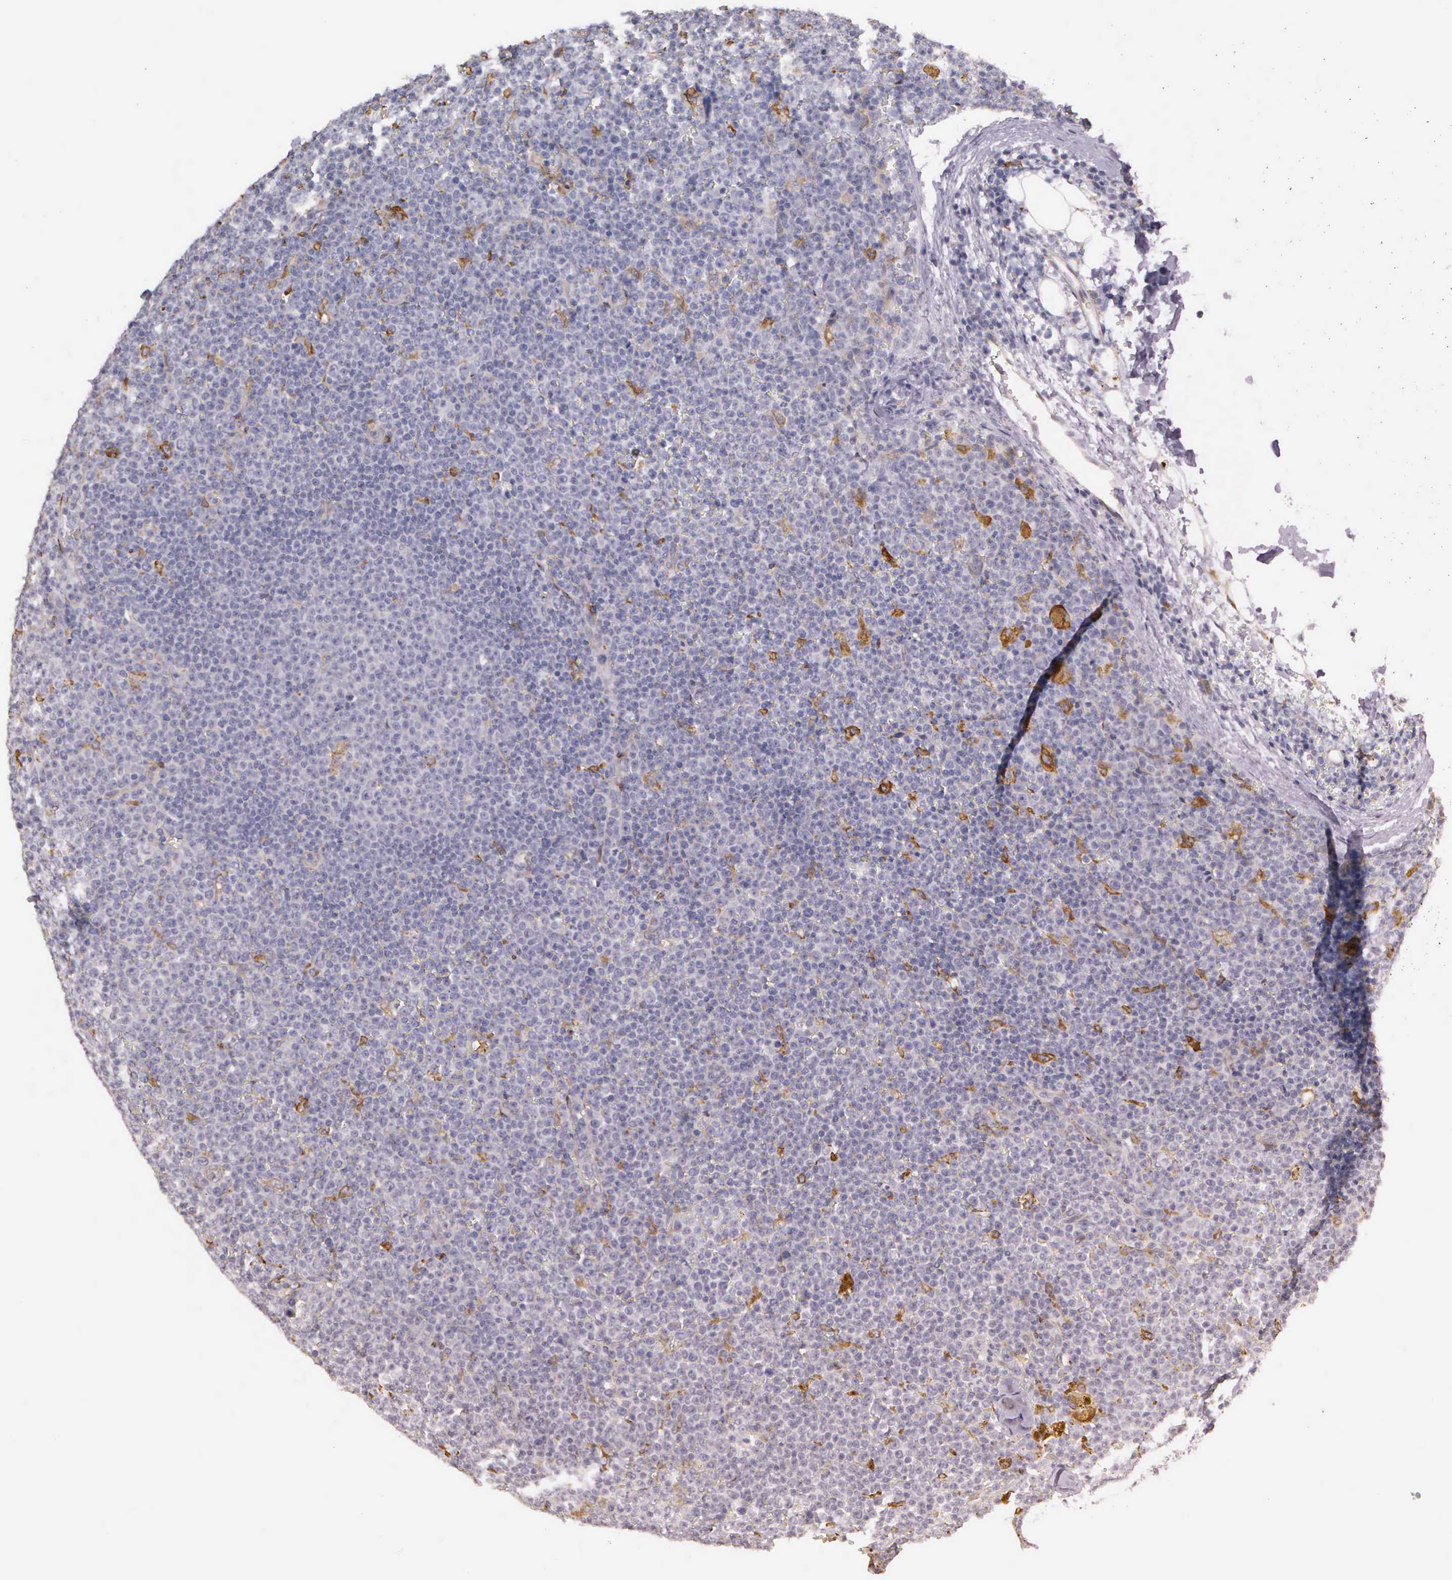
{"staining": {"intensity": "negative", "quantity": "none", "location": "none"}, "tissue": "lymphoma", "cell_type": "Tumor cells", "image_type": "cancer", "snomed": [{"axis": "morphology", "description": "Malignant lymphoma, non-Hodgkin's type, Low grade"}, {"axis": "topography", "description": "Lymph node"}], "caption": "This is an IHC image of human lymphoma. There is no positivity in tumor cells.", "gene": "LIN52", "patient": {"sex": "male", "age": 50}}